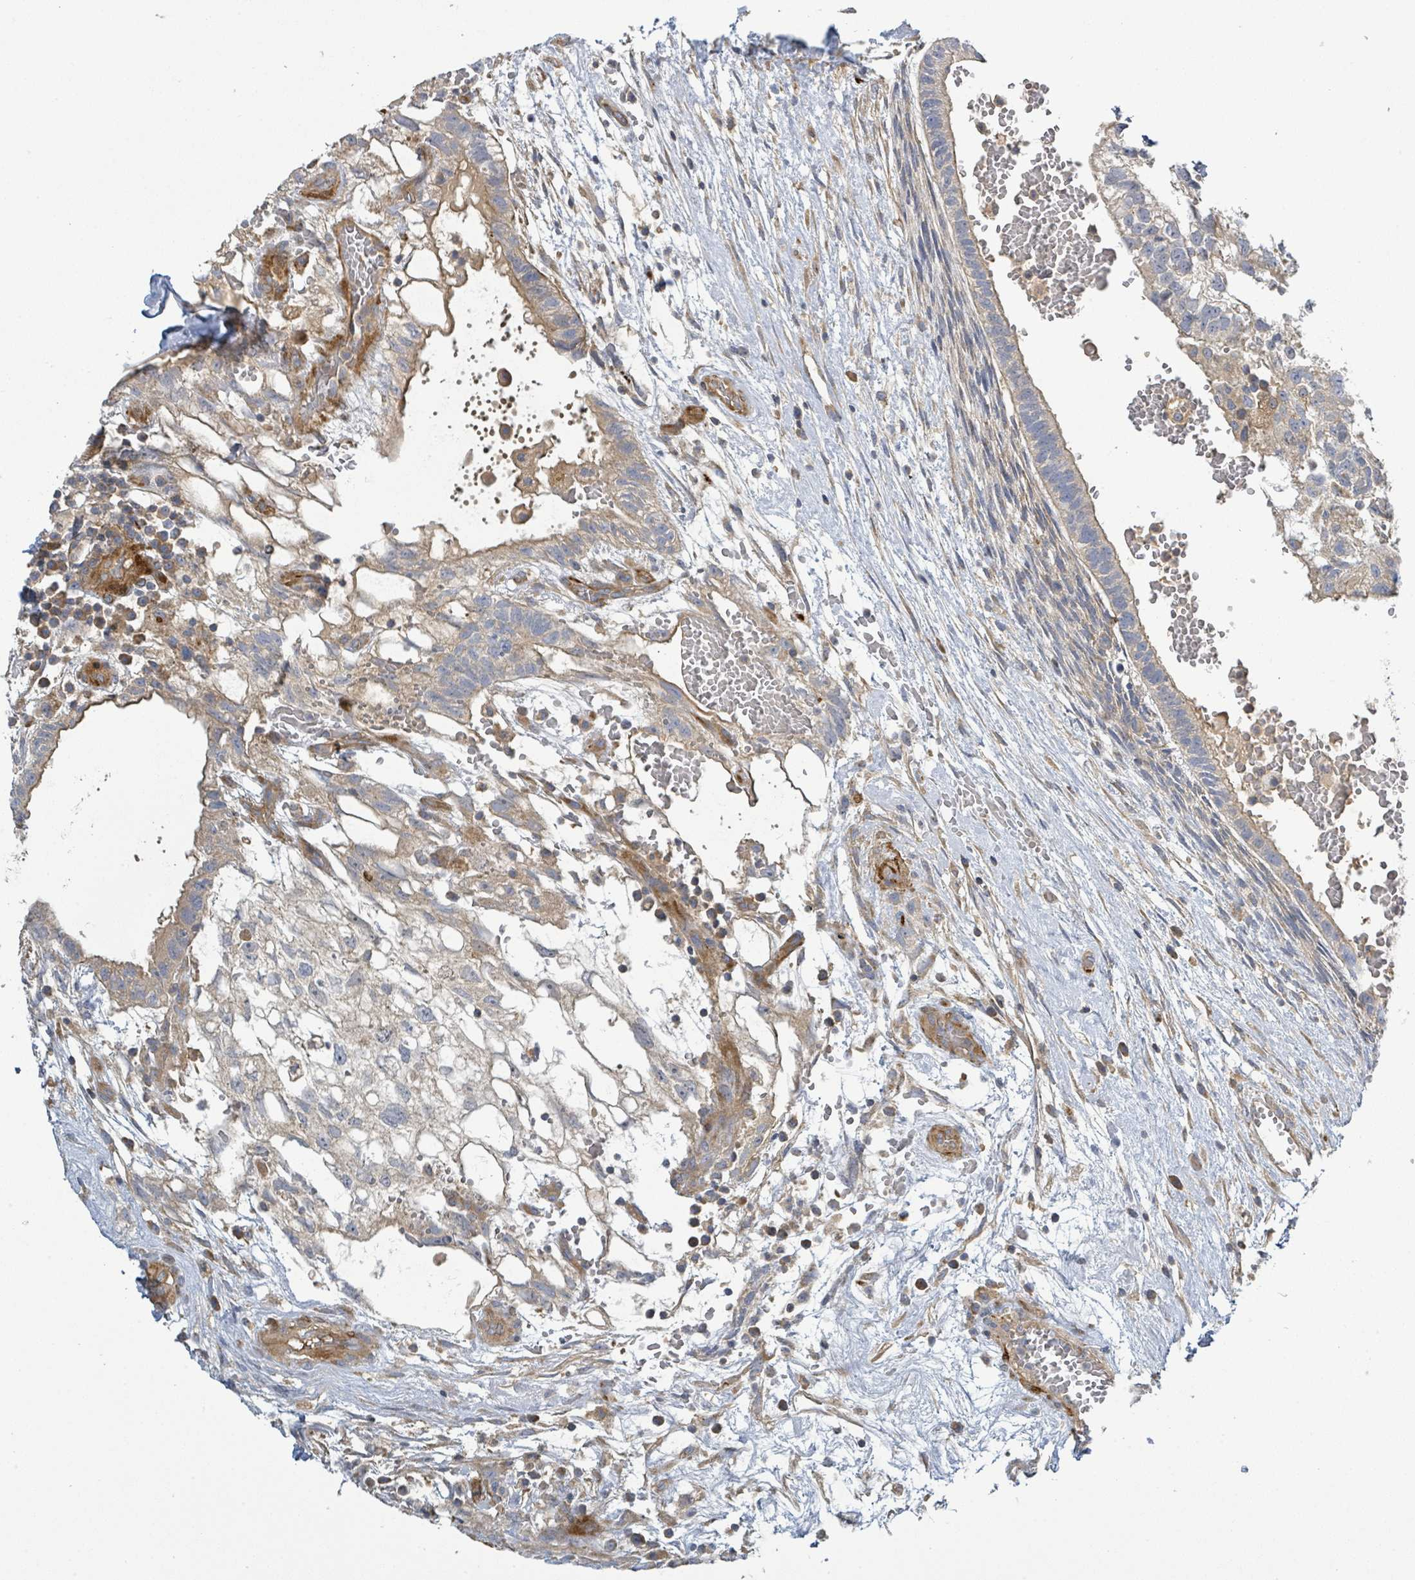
{"staining": {"intensity": "weak", "quantity": "<25%", "location": "cytoplasmic/membranous"}, "tissue": "testis cancer", "cell_type": "Tumor cells", "image_type": "cancer", "snomed": [{"axis": "morphology", "description": "Normal tissue, NOS"}, {"axis": "morphology", "description": "Carcinoma, Embryonal, NOS"}, {"axis": "topography", "description": "Testis"}], "caption": "High magnification brightfield microscopy of testis cancer stained with DAB (3,3'-diaminobenzidine) (brown) and counterstained with hematoxylin (blue): tumor cells show no significant staining.", "gene": "CFAP210", "patient": {"sex": "male", "age": 32}}